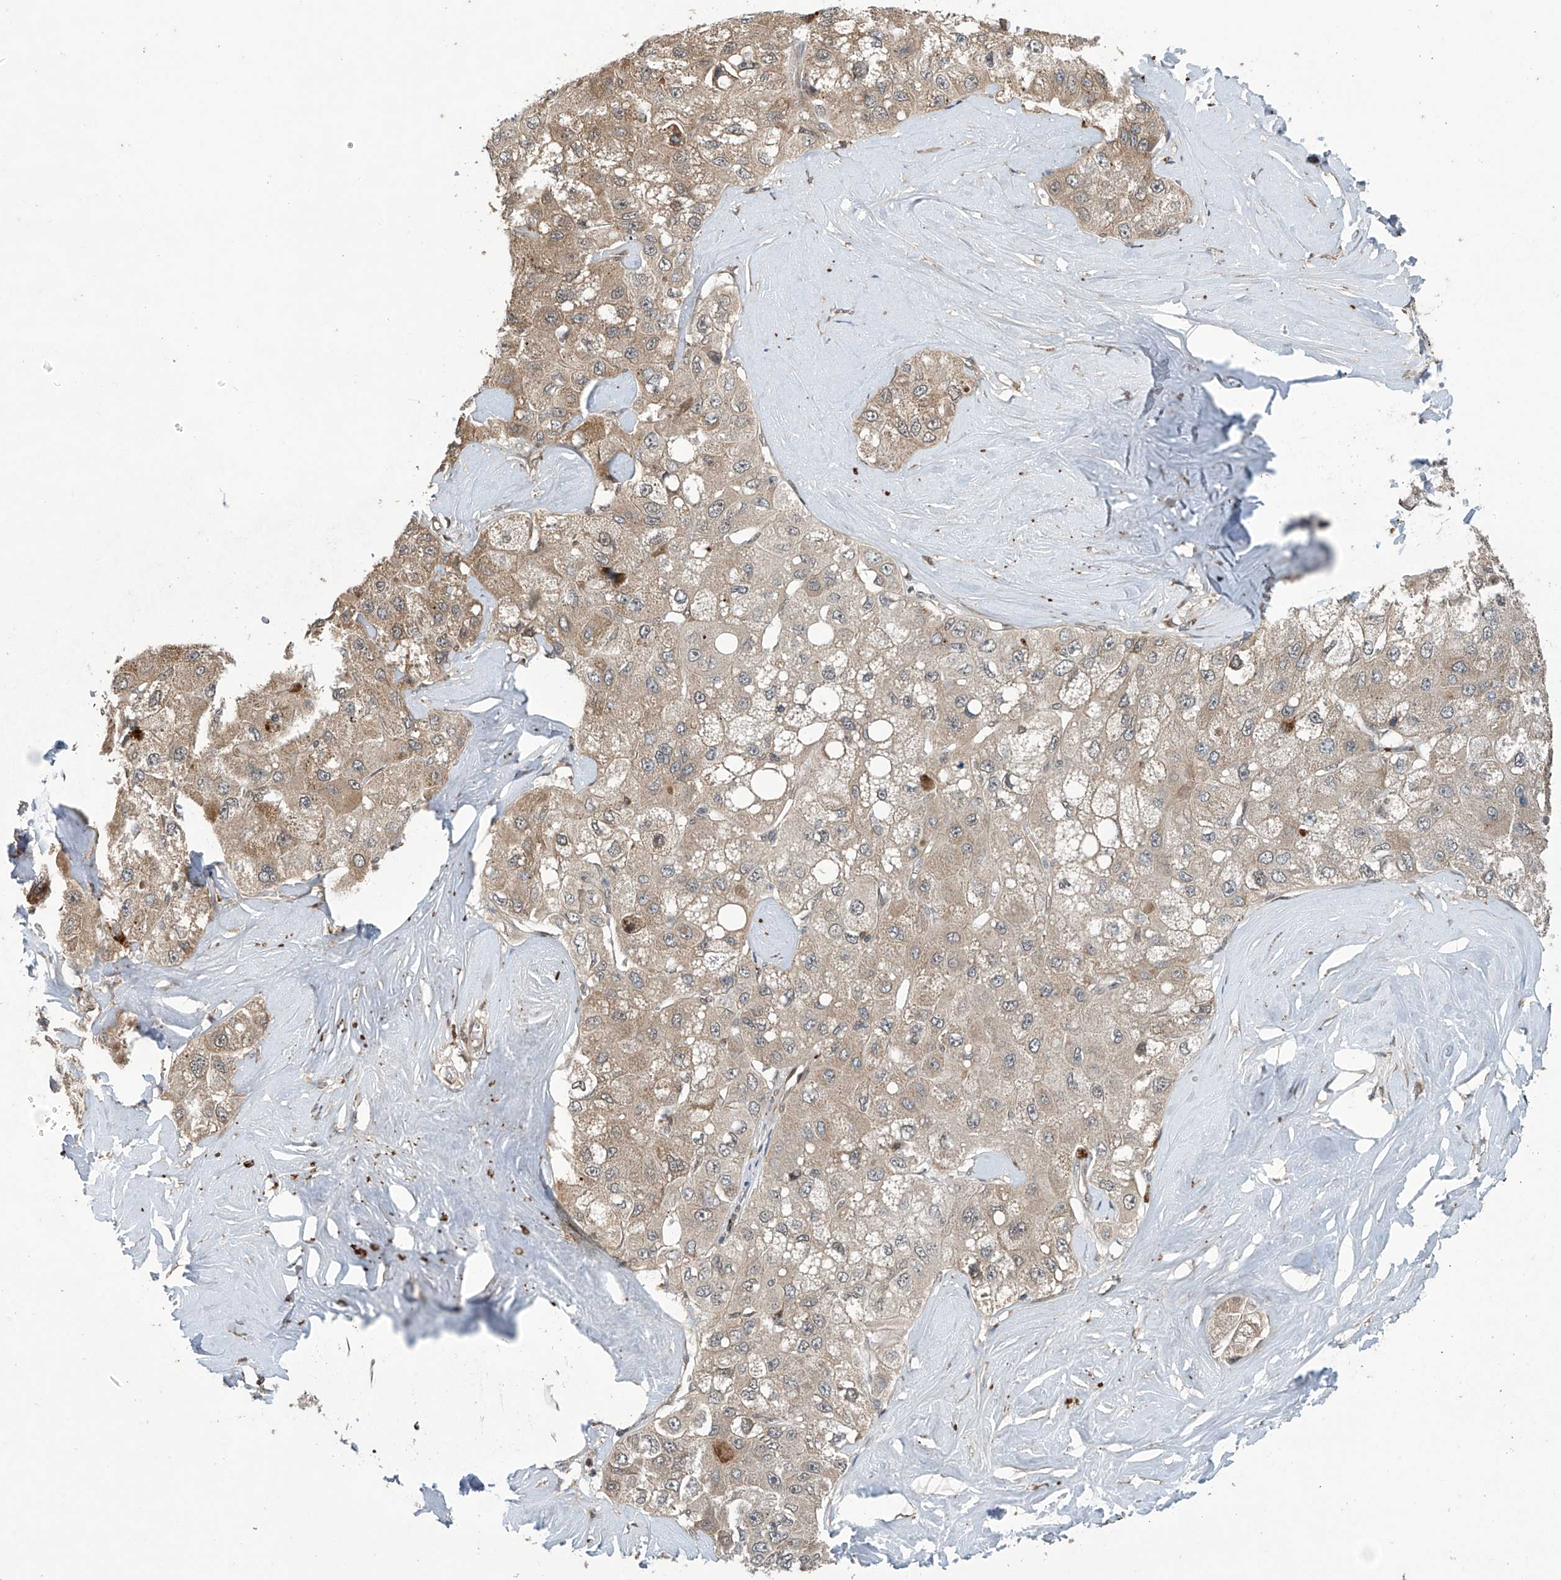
{"staining": {"intensity": "weak", "quantity": ">75%", "location": "cytoplasmic/membranous"}, "tissue": "liver cancer", "cell_type": "Tumor cells", "image_type": "cancer", "snomed": [{"axis": "morphology", "description": "Carcinoma, Hepatocellular, NOS"}, {"axis": "topography", "description": "Liver"}], "caption": "The immunohistochemical stain labels weak cytoplasmic/membranous staining in tumor cells of liver cancer tissue.", "gene": "ABHD13", "patient": {"sex": "male", "age": 80}}